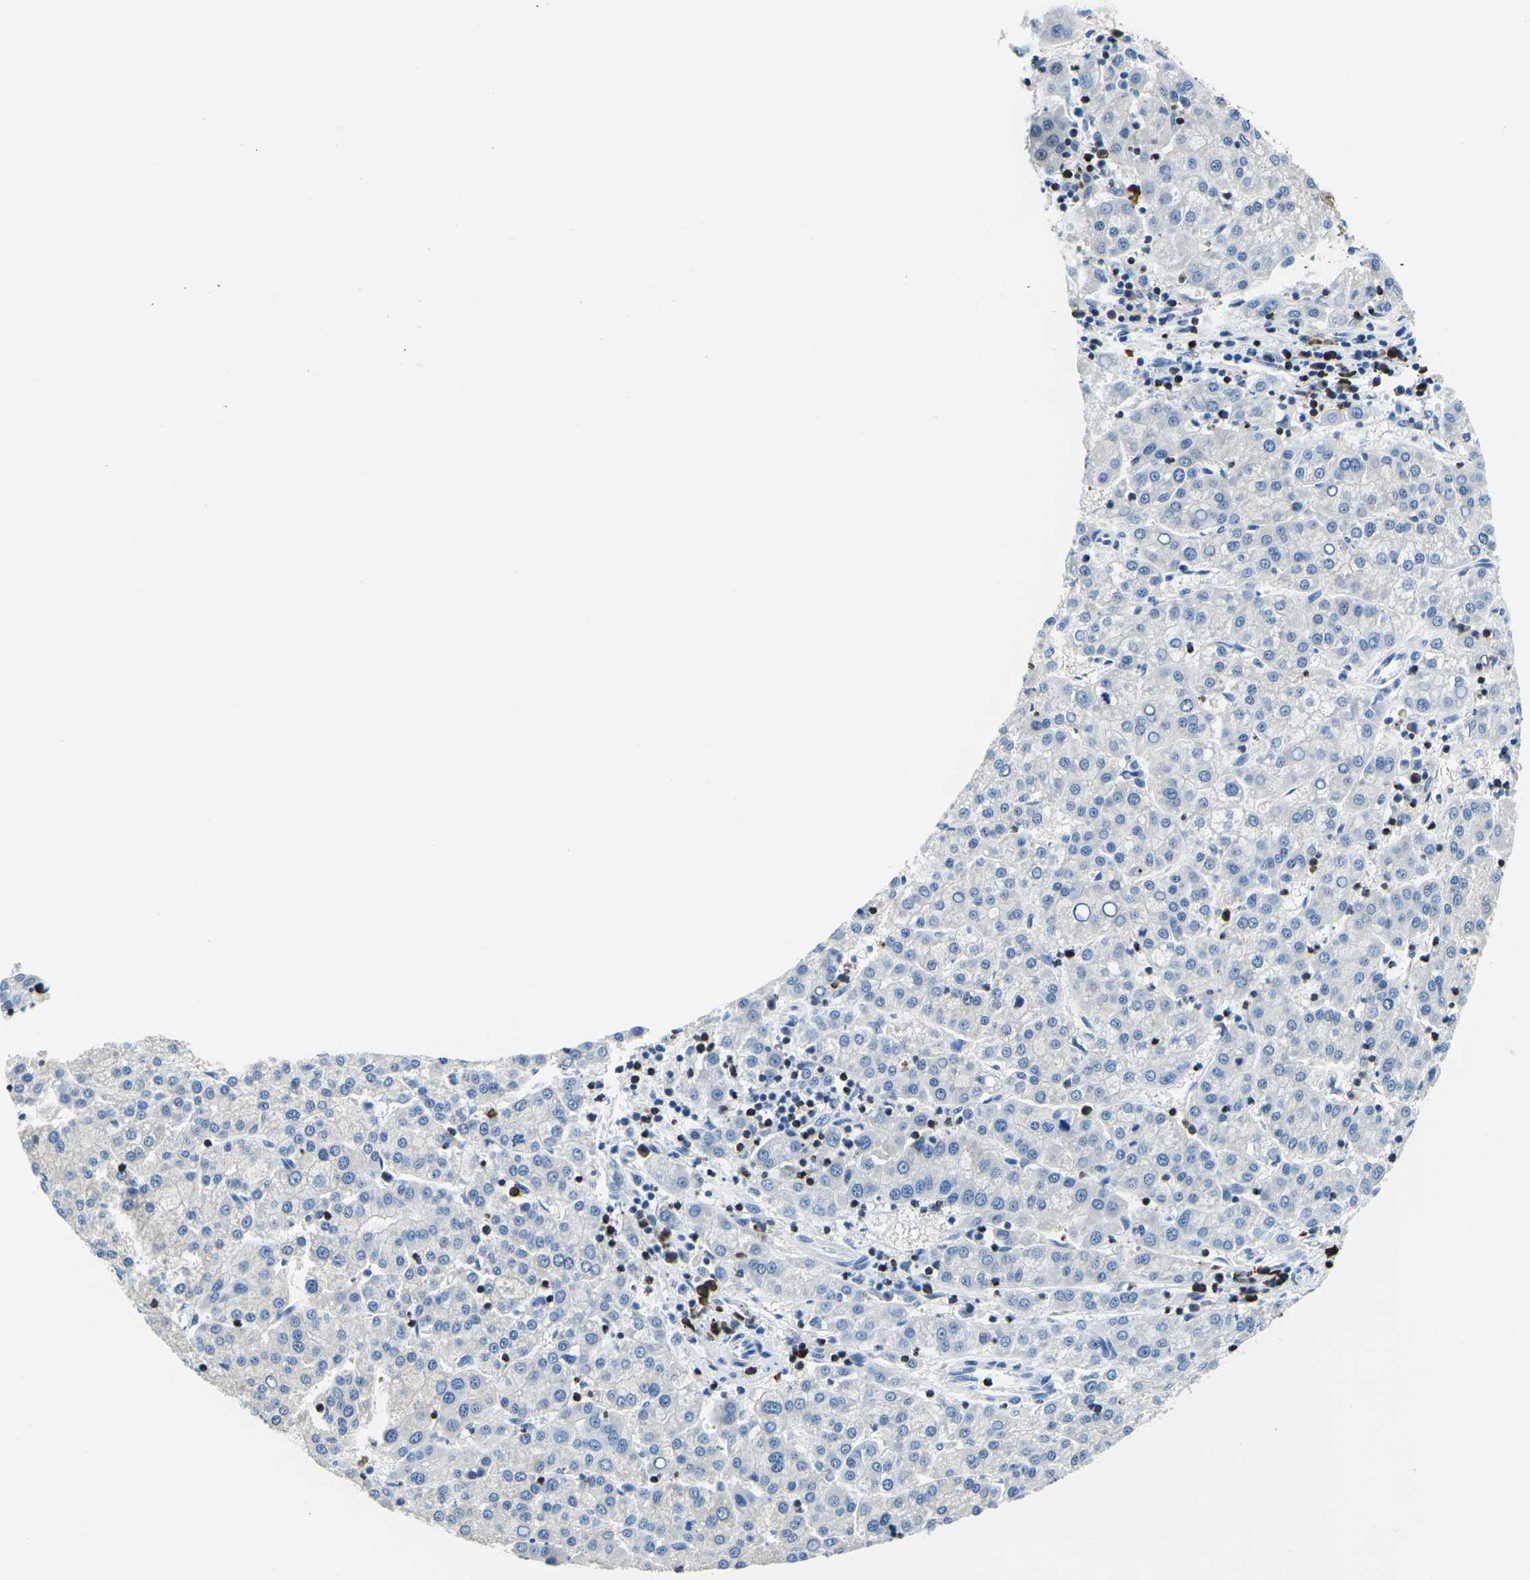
{"staining": {"intensity": "negative", "quantity": "none", "location": "none"}, "tissue": "liver cancer", "cell_type": "Tumor cells", "image_type": "cancer", "snomed": [{"axis": "morphology", "description": "Carcinoma, Hepatocellular, NOS"}, {"axis": "topography", "description": "Liver"}], "caption": "This photomicrograph is of liver cancer (hepatocellular carcinoma) stained with IHC to label a protein in brown with the nuclei are counter-stained blue. There is no staining in tumor cells.", "gene": "MC4R", "patient": {"sex": "female", "age": 58}}